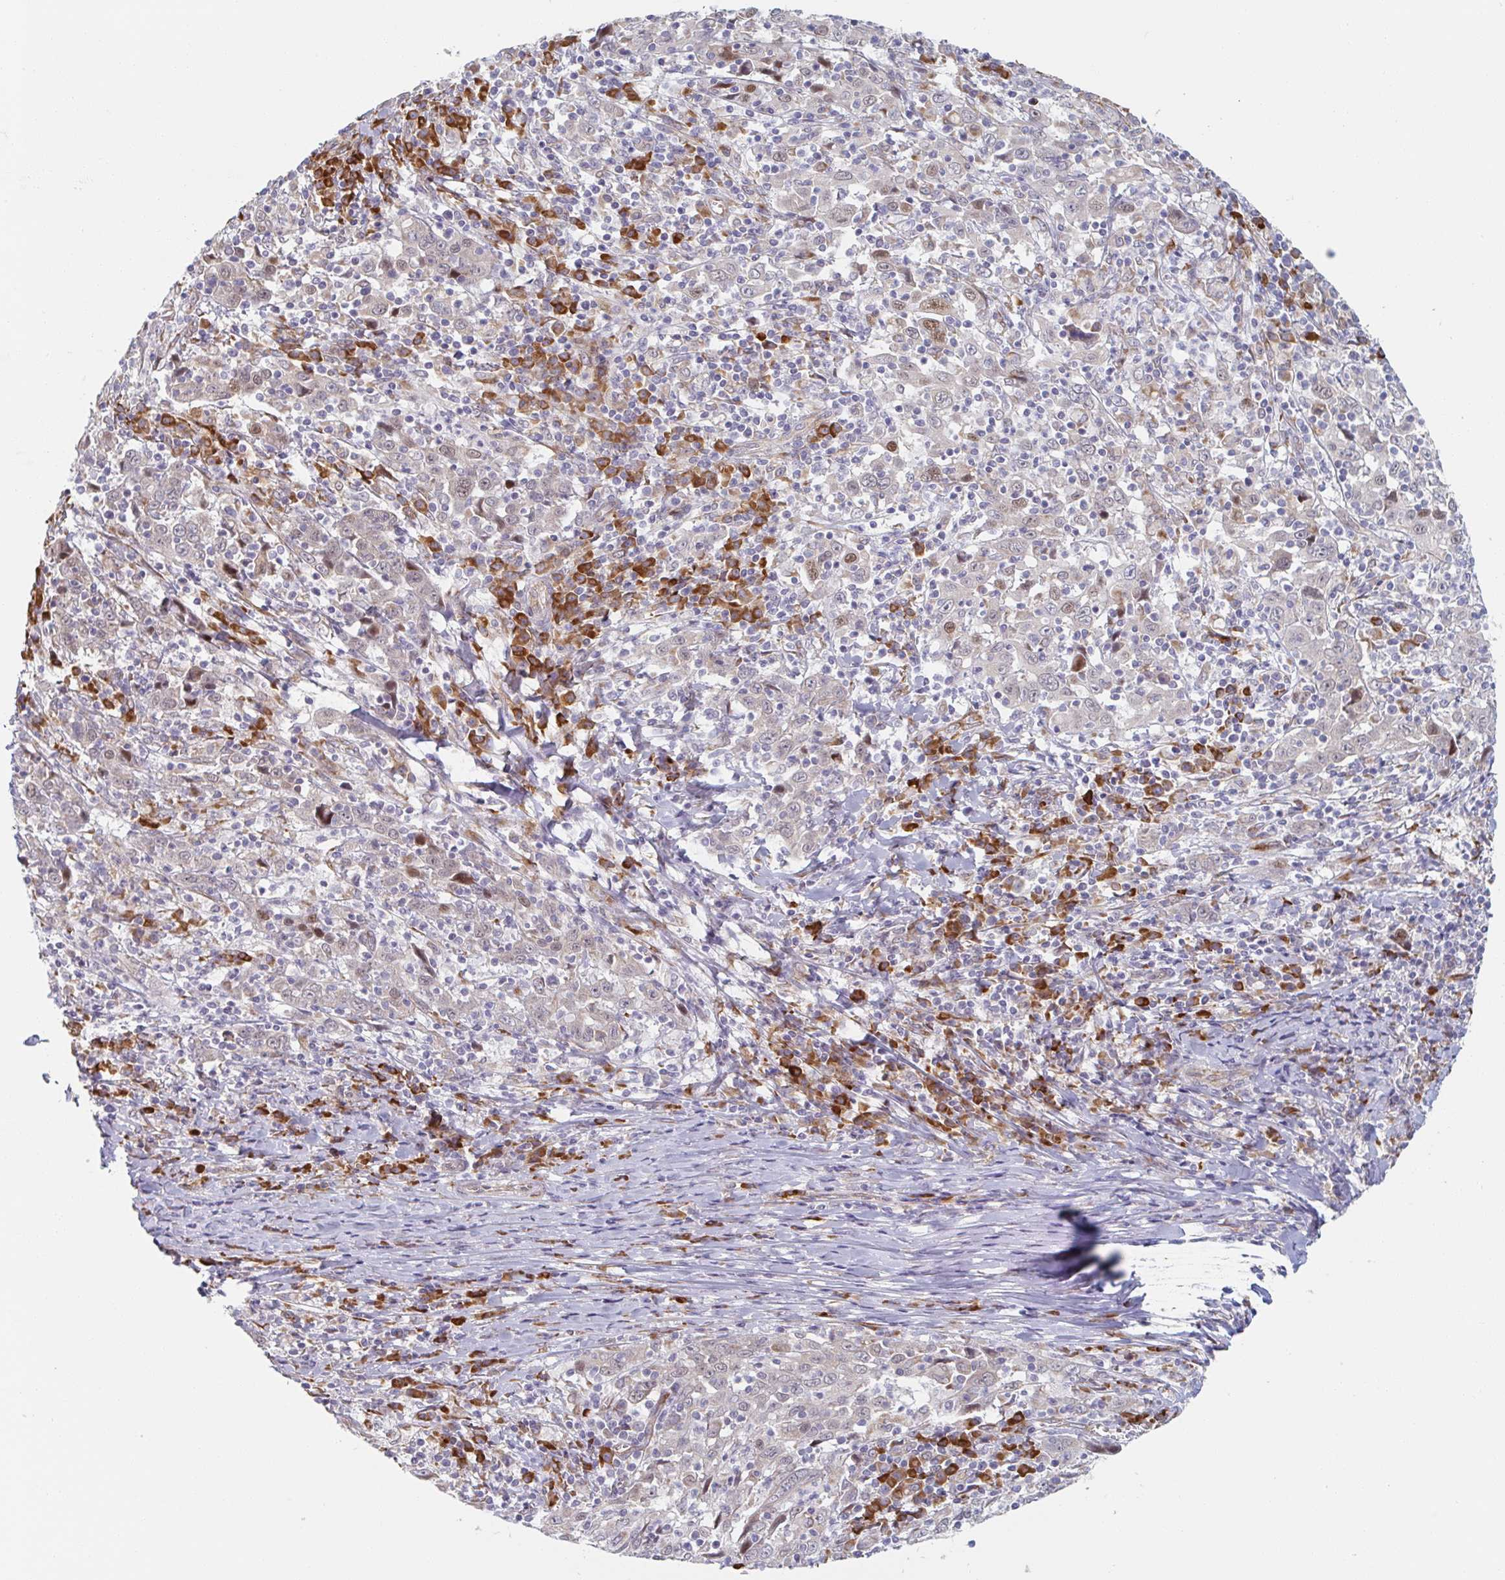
{"staining": {"intensity": "moderate", "quantity": "<25%", "location": "nuclear"}, "tissue": "cervical cancer", "cell_type": "Tumor cells", "image_type": "cancer", "snomed": [{"axis": "morphology", "description": "Squamous cell carcinoma, NOS"}, {"axis": "topography", "description": "Cervix"}], "caption": "Immunohistochemistry (IHC) of human squamous cell carcinoma (cervical) reveals low levels of moderate nuclear staining in approximately <25% of tumor cells. Nuclei are stained in blue.", "gene": "TRAPPC10", "patient": {"sex": "female", "age": 46}}